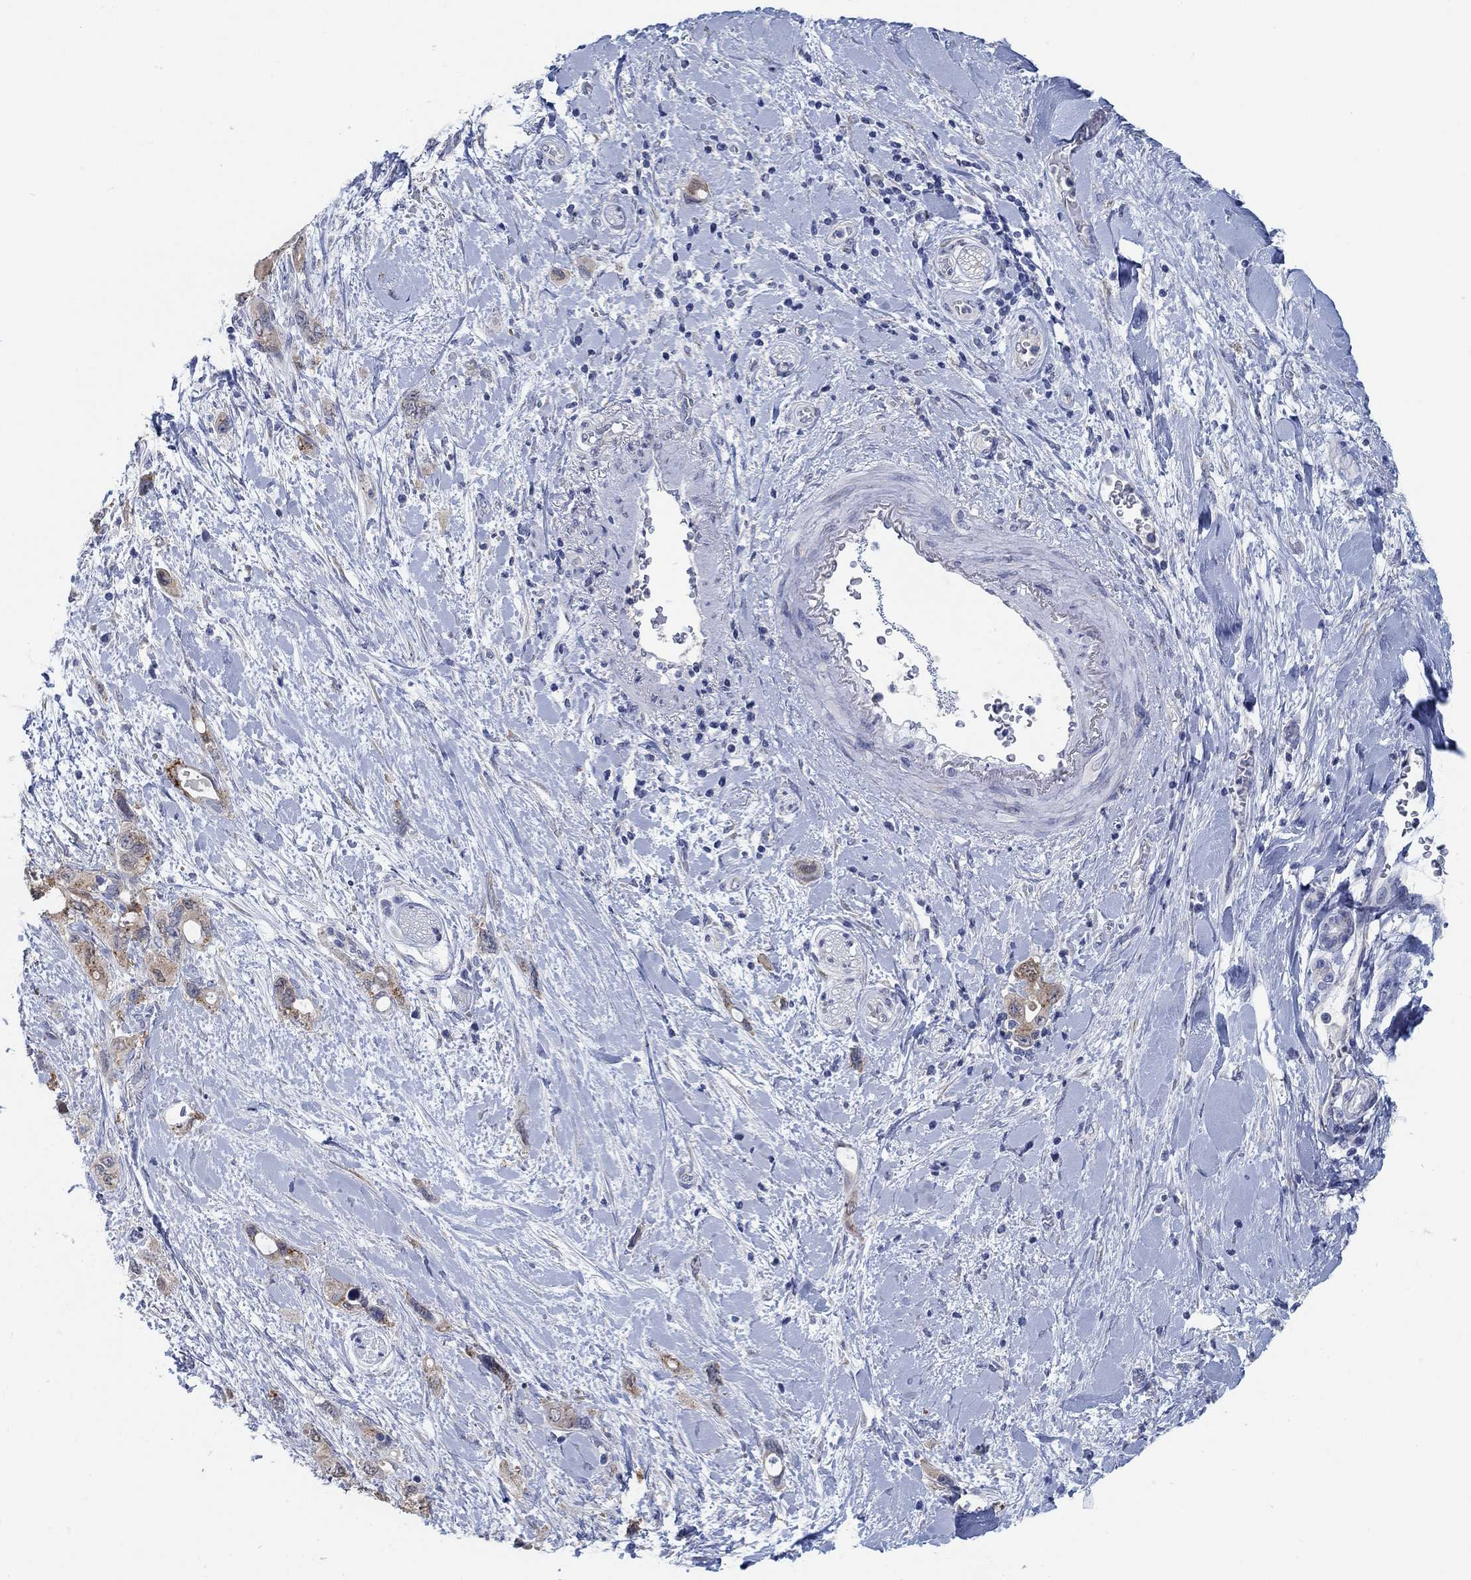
{"staining": {"intensity": "moderate", "quantity": ">75%", "location": "cytoplasmic/membranous"}, "tissue": "pancreatic cancer", "cell_type": "Tumor cells", "image_type": "cancer", "snomed": [{"axis": "morphology", "description": "Adenocarcinoma, NOS"}, {"axis": "topography", "description": "Pancreas"}], "caption": "This histopathology image displays immunohistochemistry (IHC) staining of pancreatic adenocarcinoma, with medium moderate cytoplasmic/membranous positivity in approximately >75% of tumor cells.", "gene": "TEKT4", "patient": {"sex": "female", "age": 56}}